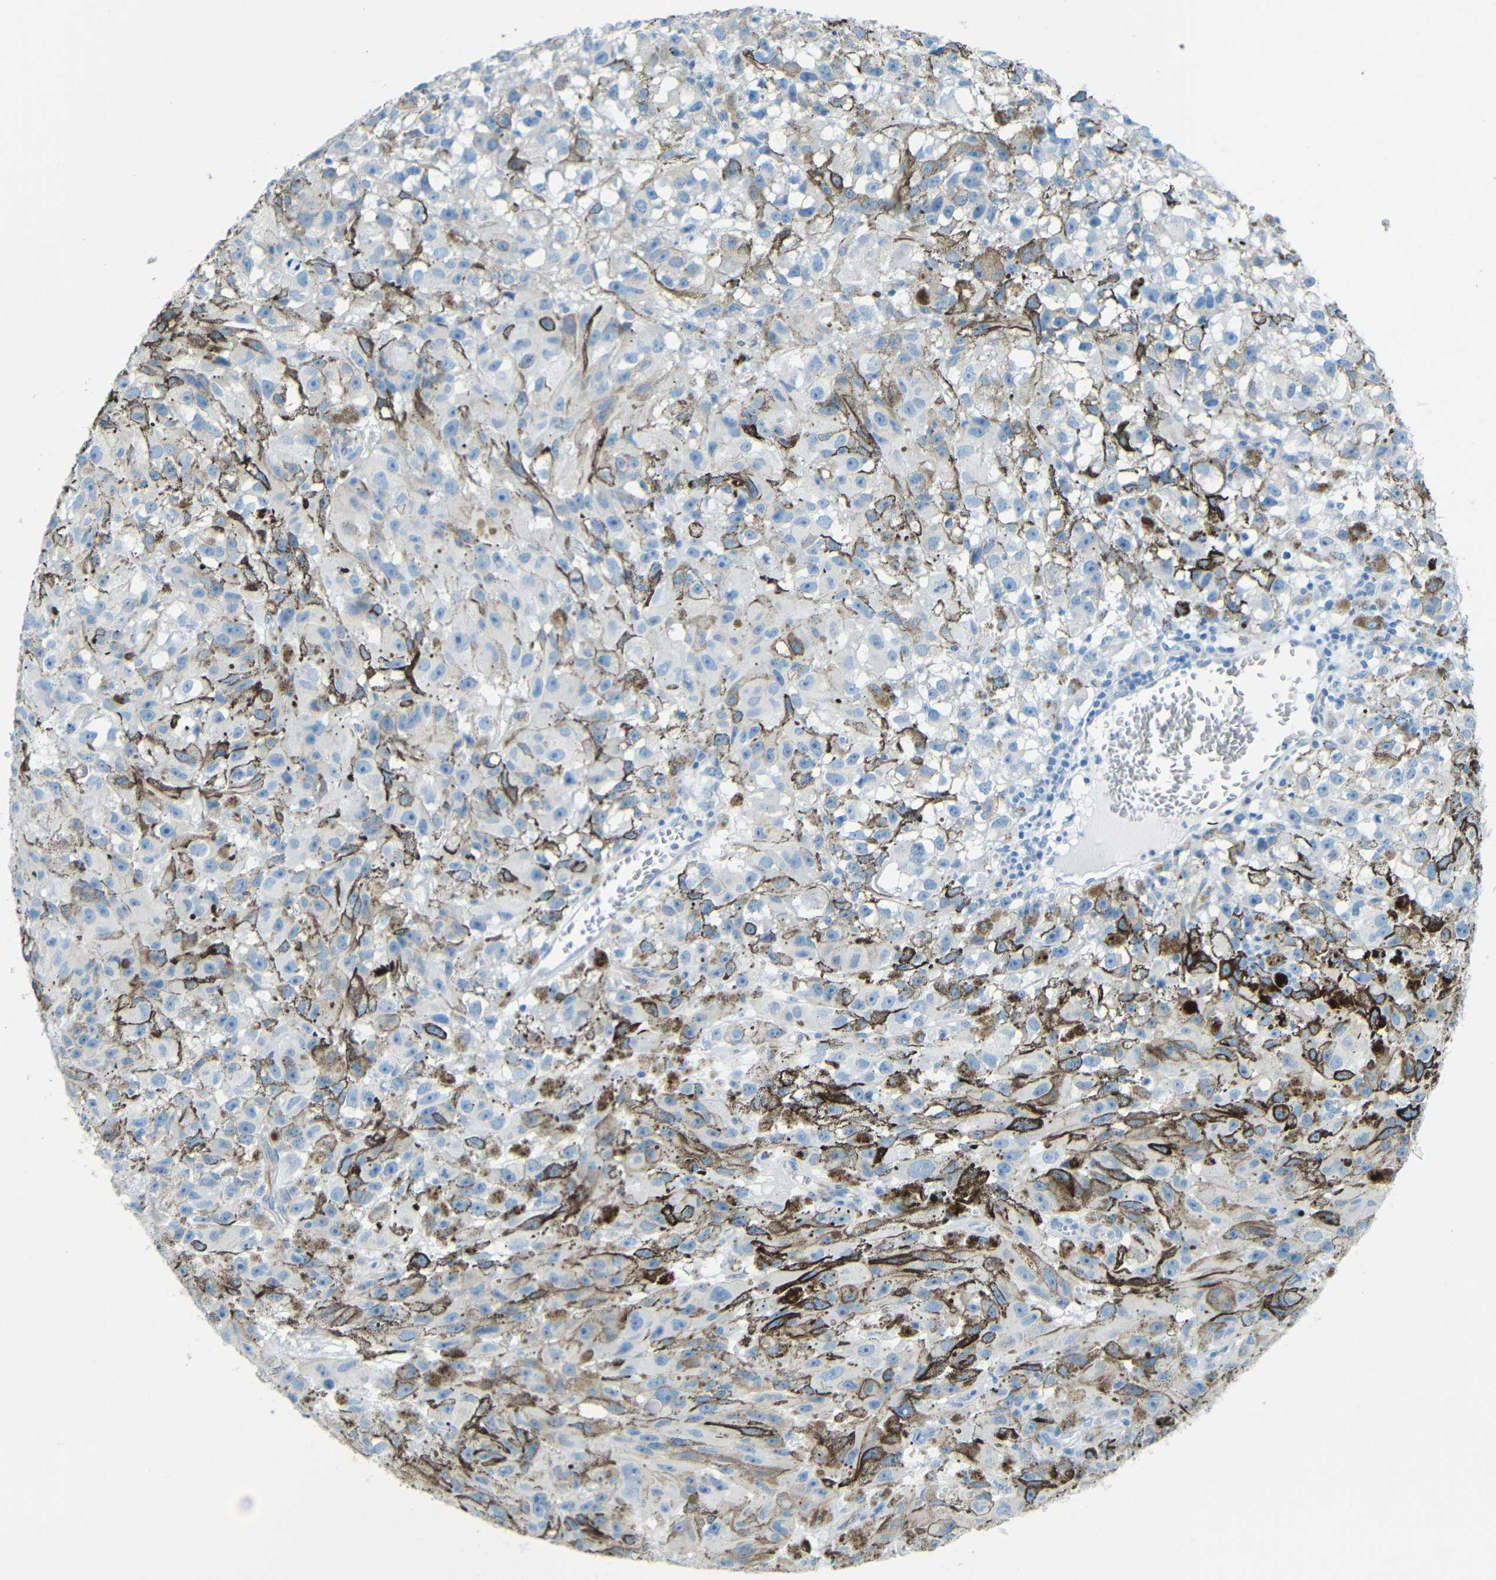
{"staining": {"intensity": "moderate", "quantity": "<25%", "location": "cytoplasmic/membranous"}, "tissue": "melanoma", "cell_type": "Tumor cells", "image_type": "cancer", "snomed": [{"axis": "morphology", "description": "Malignant melanoma, NOS"}, {"axis": "topography", "description": "Skin"}], "caption": "Malignant melanoma tissue demonstrates moderate cytoplasmic/membranous positivity in about <25% of tumor cells, visualized by immunohistochemistry.", "gene": "TUBB4B", "patient": {"sex": "female", "age": 104}}